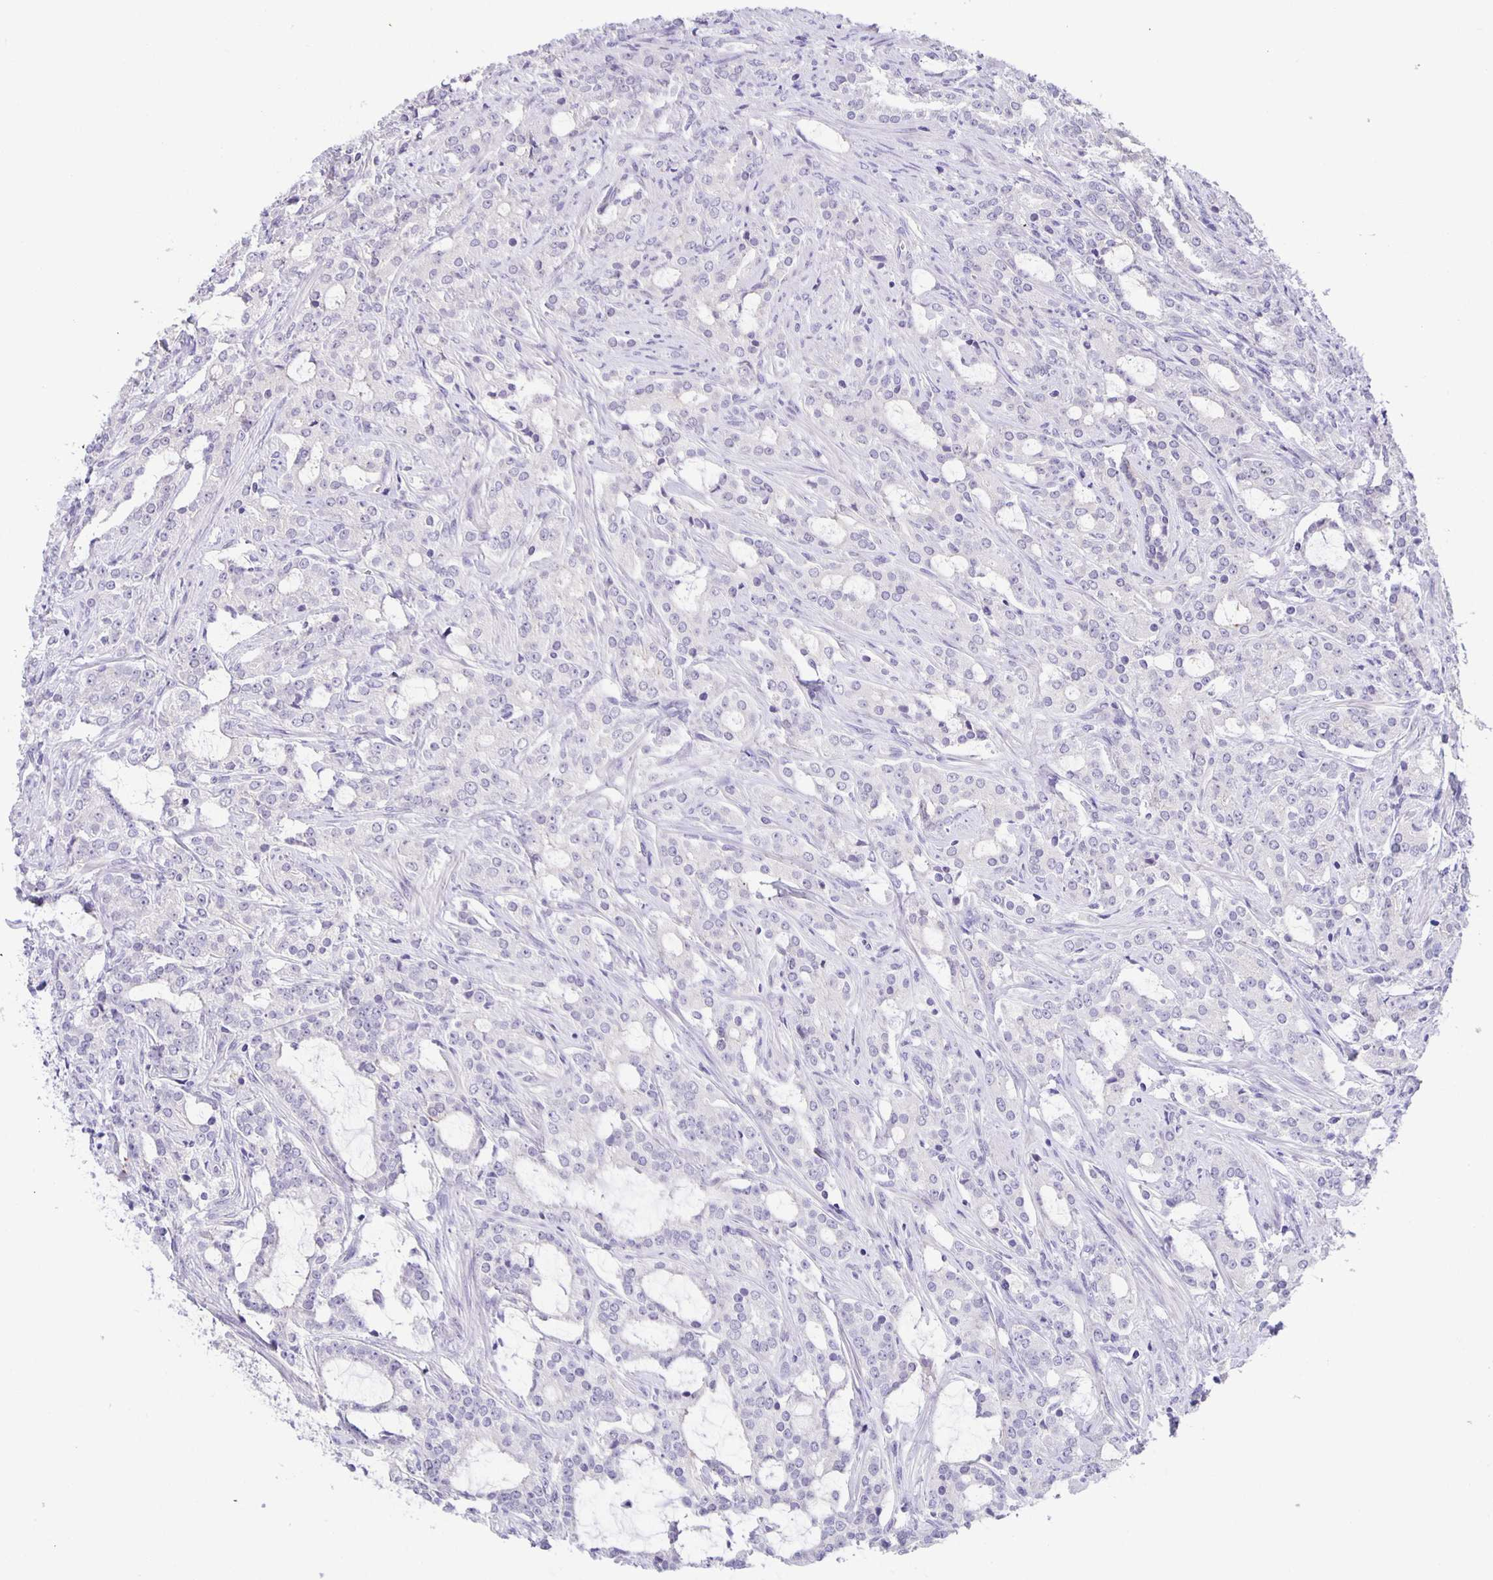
{"staining": {"intensity": "negative", "quantity": "none", "location": "none"}, "tissue": "prostate cancer", "cell_type": "Tumor cells", "image_type": "cancer", "snomed": [{"axis": "morphology", "description": "Adenocarcinoma, Medium grade"}, {"axis": "topography", "description": "Prostate"}], "caption": "There is no significant positivity in tumor cells of prostate medium-grade adenocarcinoma.", "gene": "PTPN3", "patient": {"sex": "male", "age": 57}}